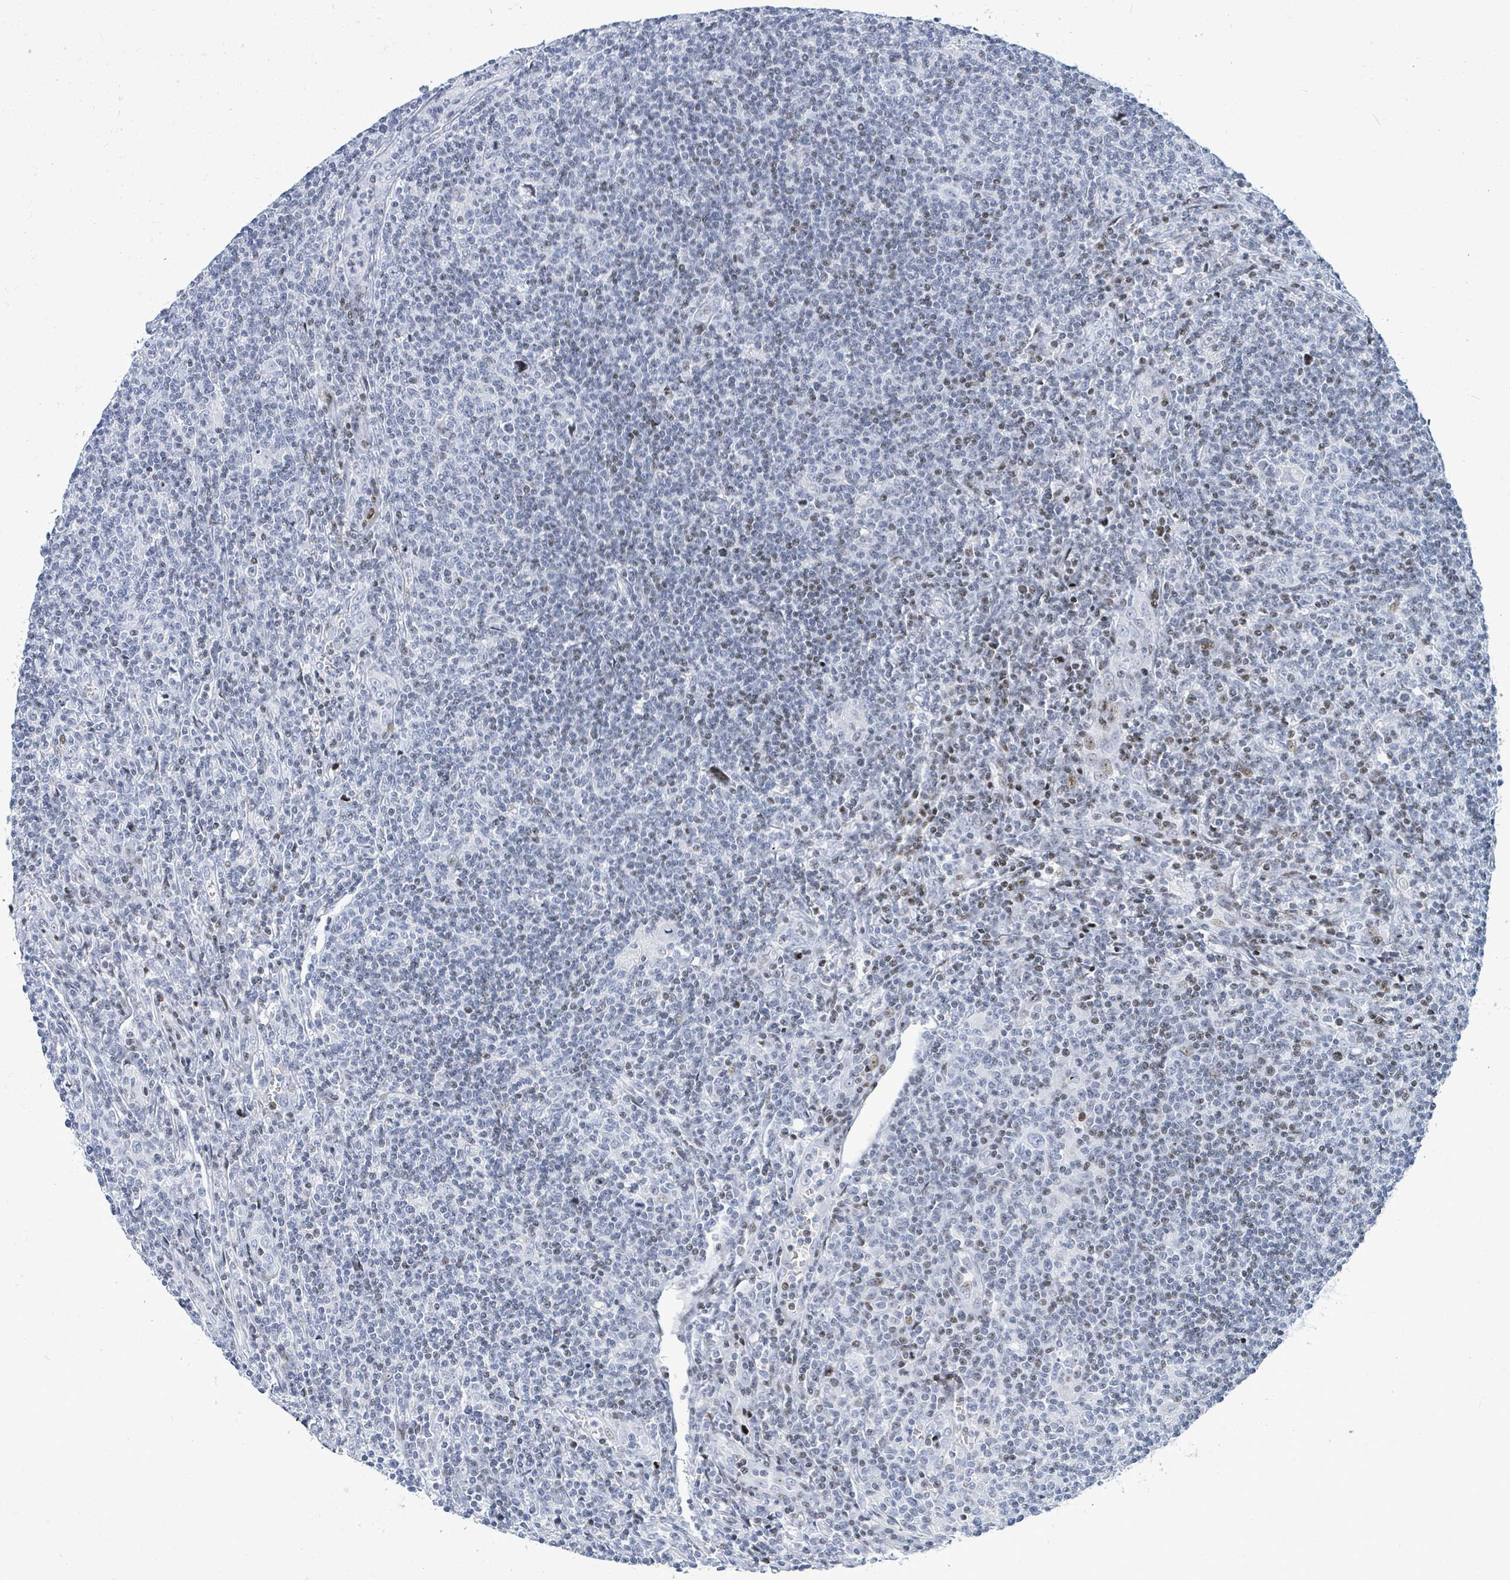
{"staining": {"intensity": "weak", "quantity": "<25%", "location": "nuclear"}, "tissue": "lymphoma", "cell_type": "Tumor cells", "image_type": "cancer", "snomed": [{"axis": "morphology", "description": "Hodgkin's disease, NOS"}, {"axis": "topography", "description": "Lymph node"}], "caption": "DAB immunohistochemical staining of lymphoma exhibits no significant staining in tumor cells.", "gene": "MALL", "patient": {"sex": "male", "age": 83}}